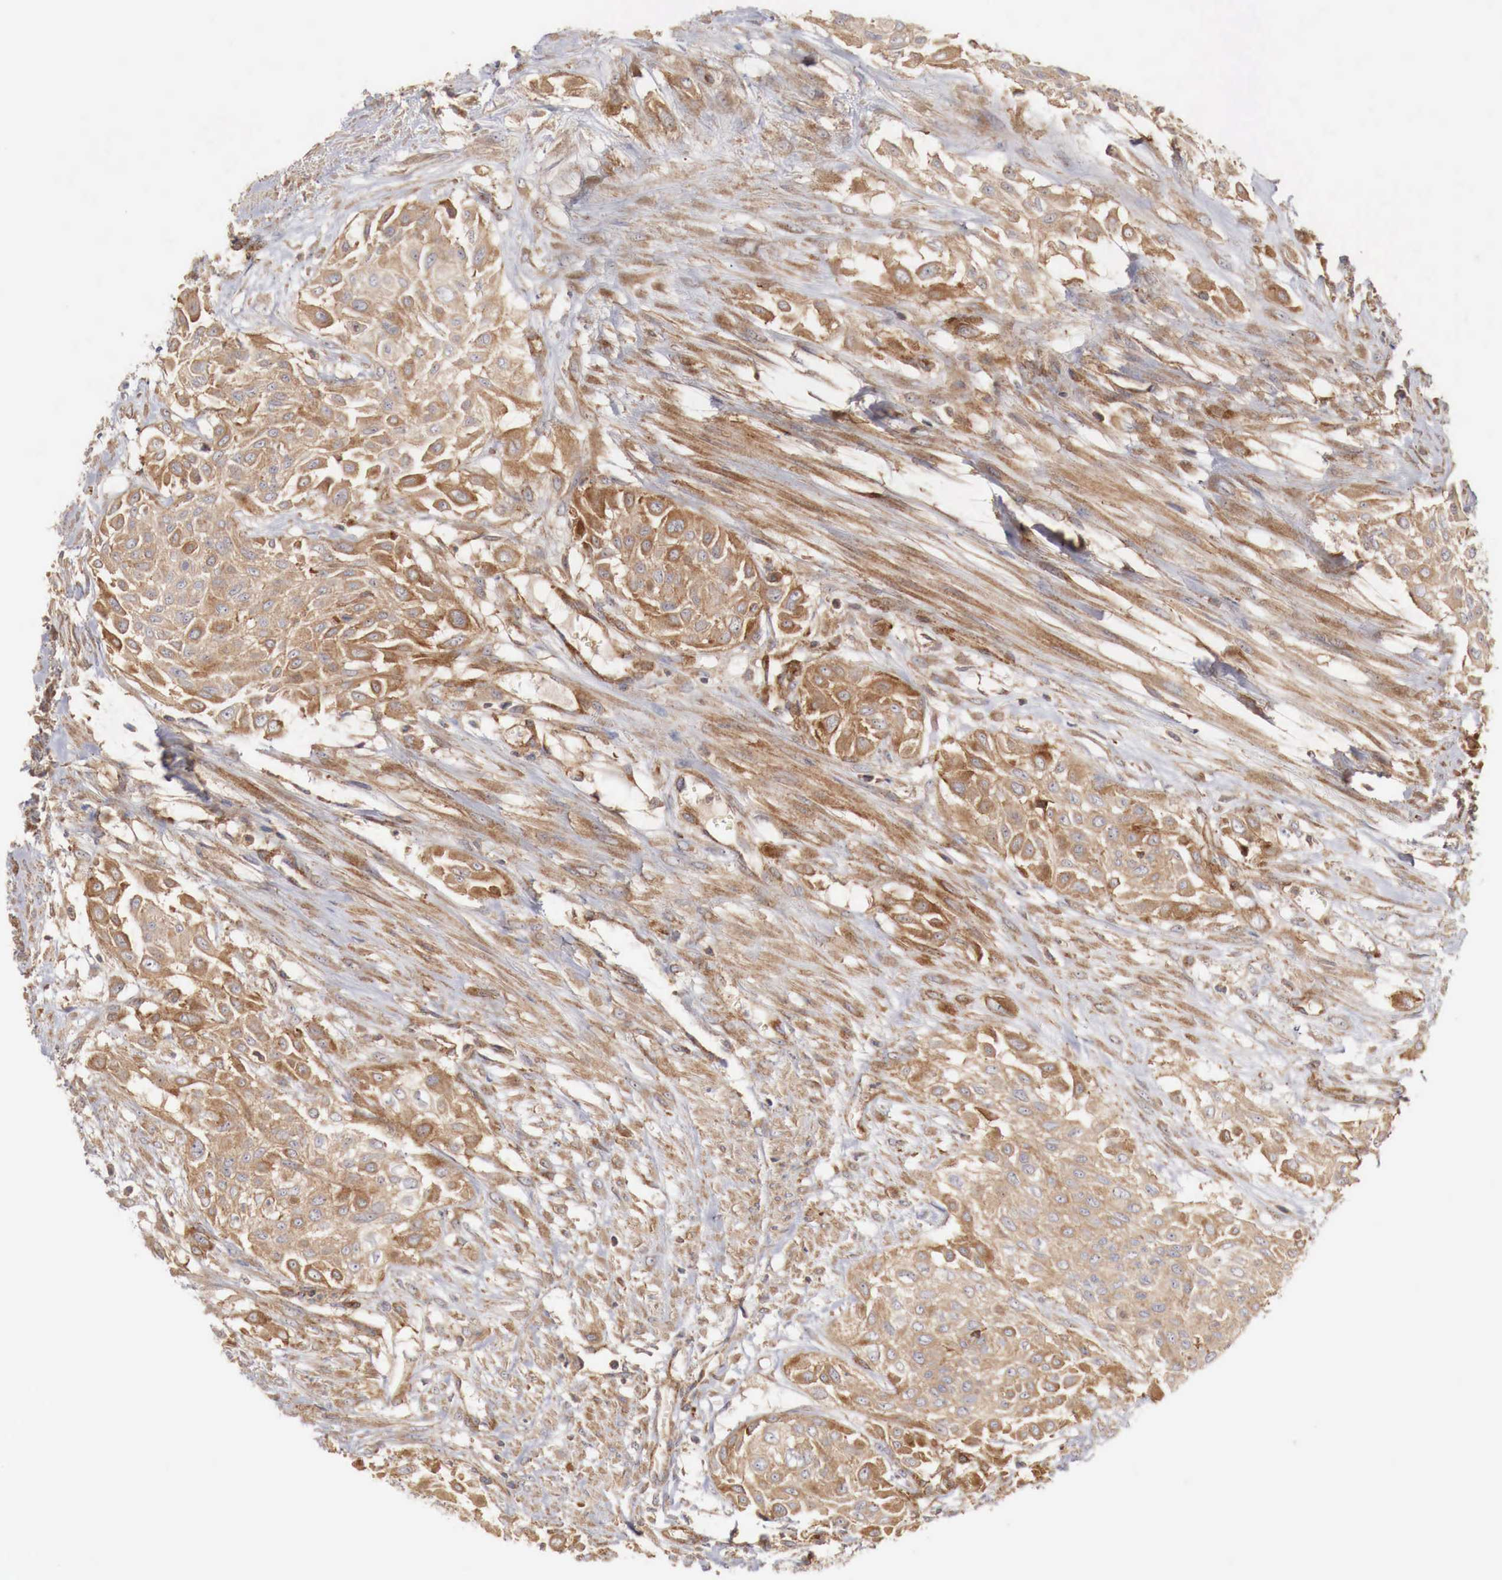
{"staining": {"intensity": "moderate", "quantity": ">75%", "location": "cytoplasmic/membranous"}, "tissue": "urothelial cancer", "cell_type": "Tumor cells", "image_type": "cancer", "snomed": [{"axis": "morphology", "description": "Urothelial carcinoma, High grade"}, {"axis": "topography", "description": "Urinary bladder"}], "caption": "Immunohistochemical staining of urothelial cancer displays medium levels of moderate cytoplasmic/membranous protein positivity in about >75% of tumor cells. (DAB IHC with brightfield microscopy, high magnification).", "gene": "ARMCX4", "patient": {"sex": "male", "age": 57}}